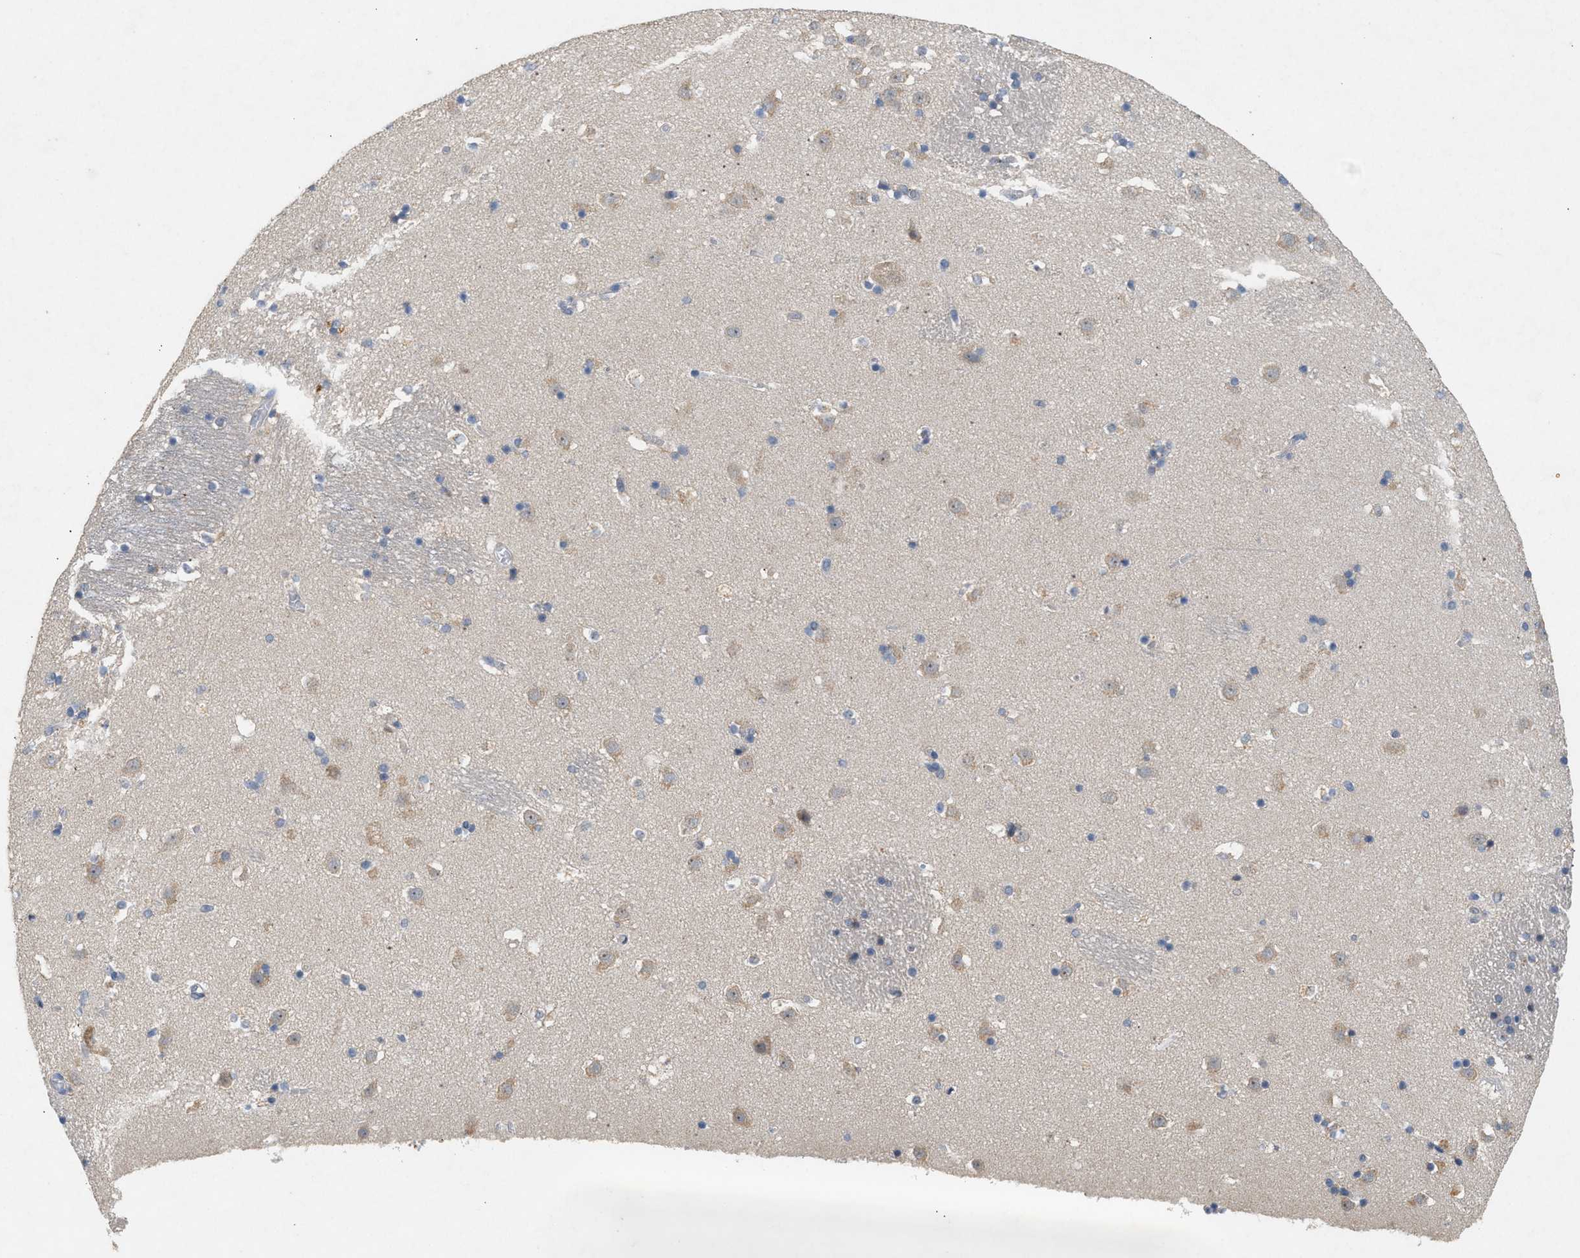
{"staining": {"intensity": "negative", "quantity": "none", "location": "none"}, "tissue": "caudate", "cell_type": "Glial cells", "image_type": "normal", "snomed": [{"axis": "morphology", "description": "Normal tissue, NOS"}, {"axis": "topography", "description": "Lateral ventricle wall"}], "caption": "Immunohistochemistry (IHC) photomicrograph of benign caudate: caudate stained with DAB displays no significant protein expression in glial cells. (Stains: DAB (3,3'-diaminobenzidine) IHC with hematoxylin counter stain, Microscopy: brightfield microscopy at high magnification).", "gene": "DCAF7", "patient": {"sex": "male", "age": 45}}